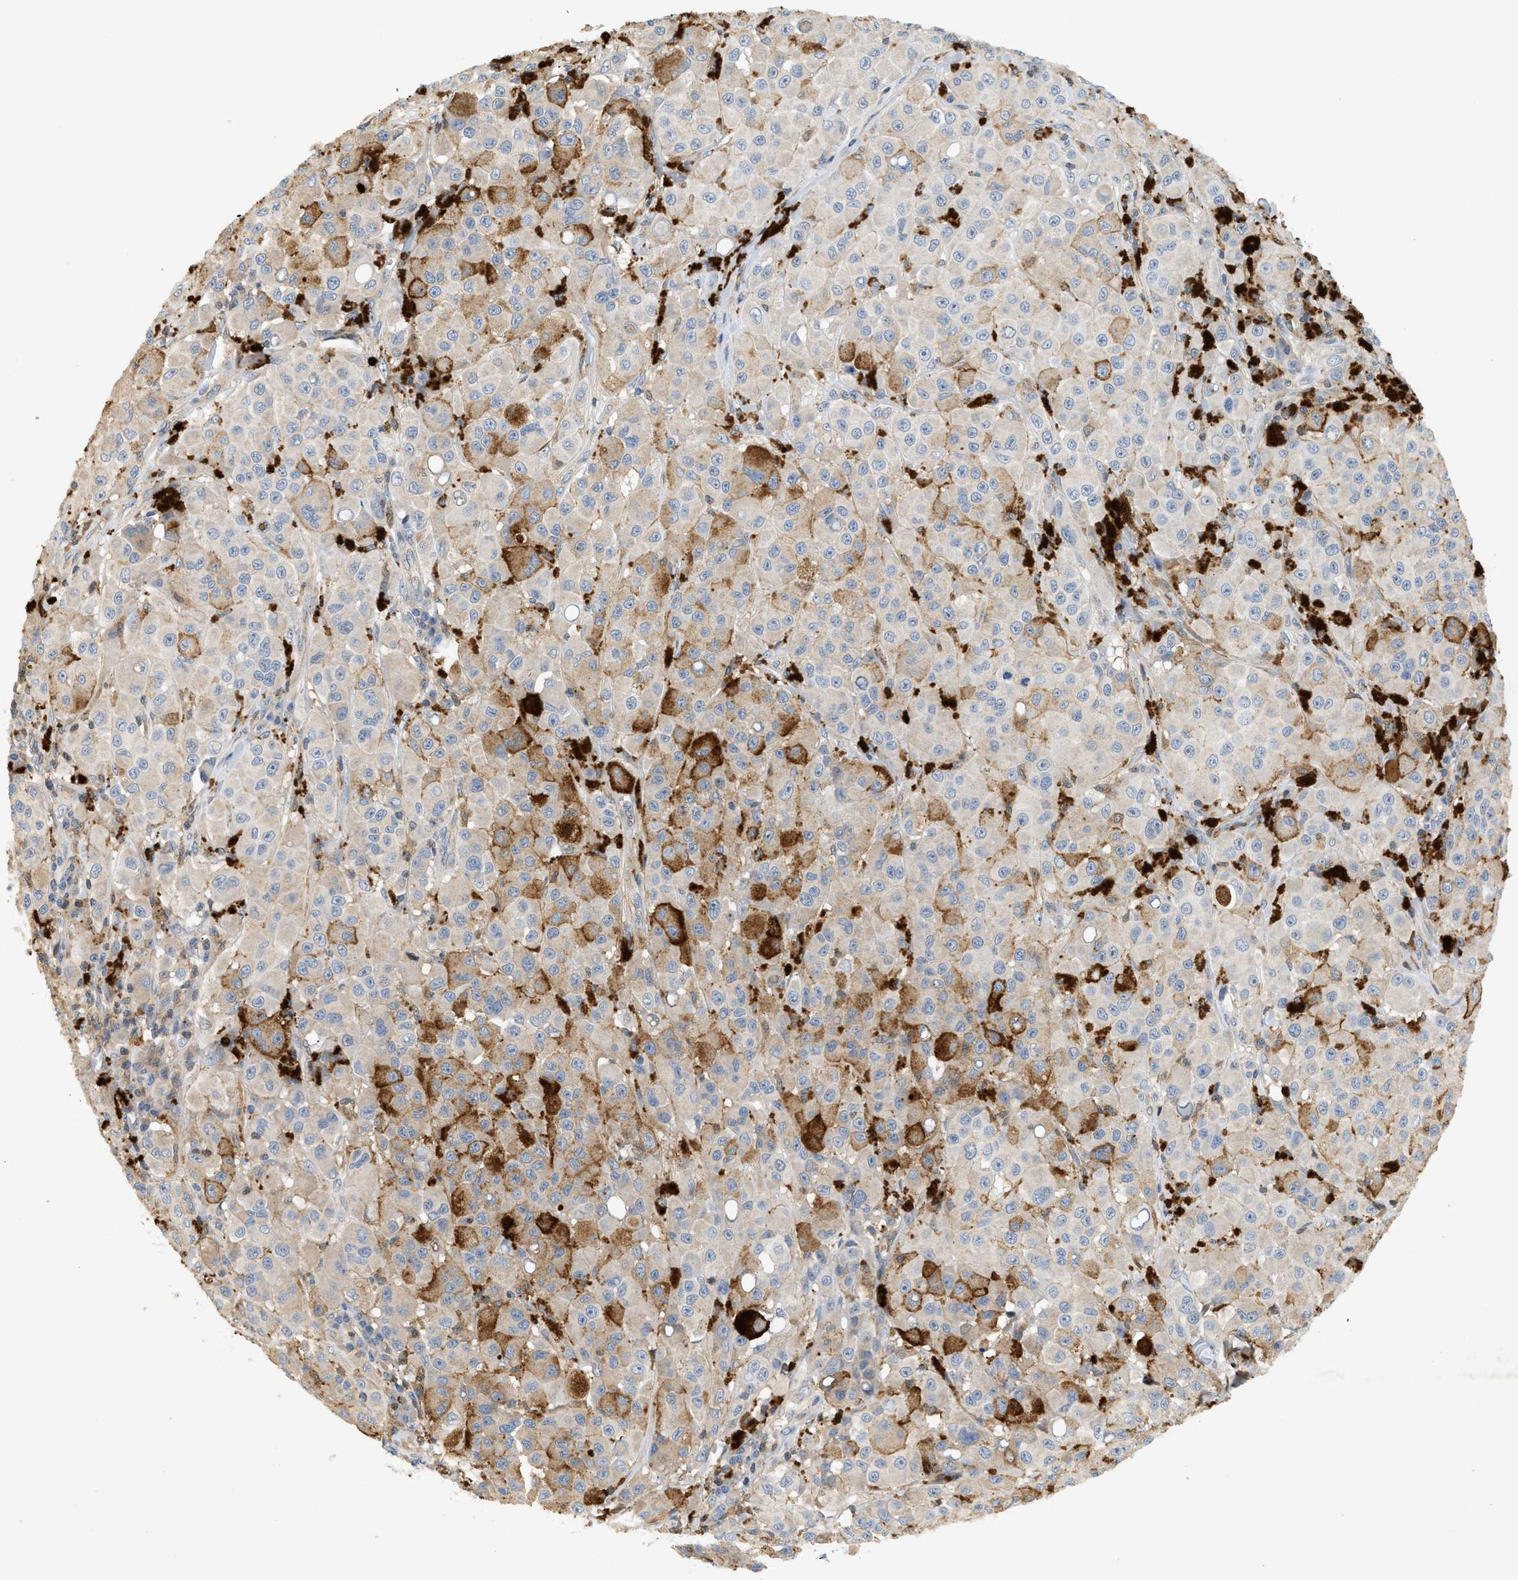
{"staining": {"intensity": "negative", "quantity": "none", "location": "none"}, "tissue": "melanoma", "cell_type": "Tumor cells", "image_type": "cancer", "snomed": [{"axis": "morphology", "description": "Malignant melanoma, NOS"}, {"axis": "topography", "description": "Skin"}], "caption": "High power microscopy micrograph of an immunohistochemistry image of malignant melanoma, revealing no significant expression in tumor cells.", "gene": "FARS2", "patient": {"sex": "male", "age": 84}}